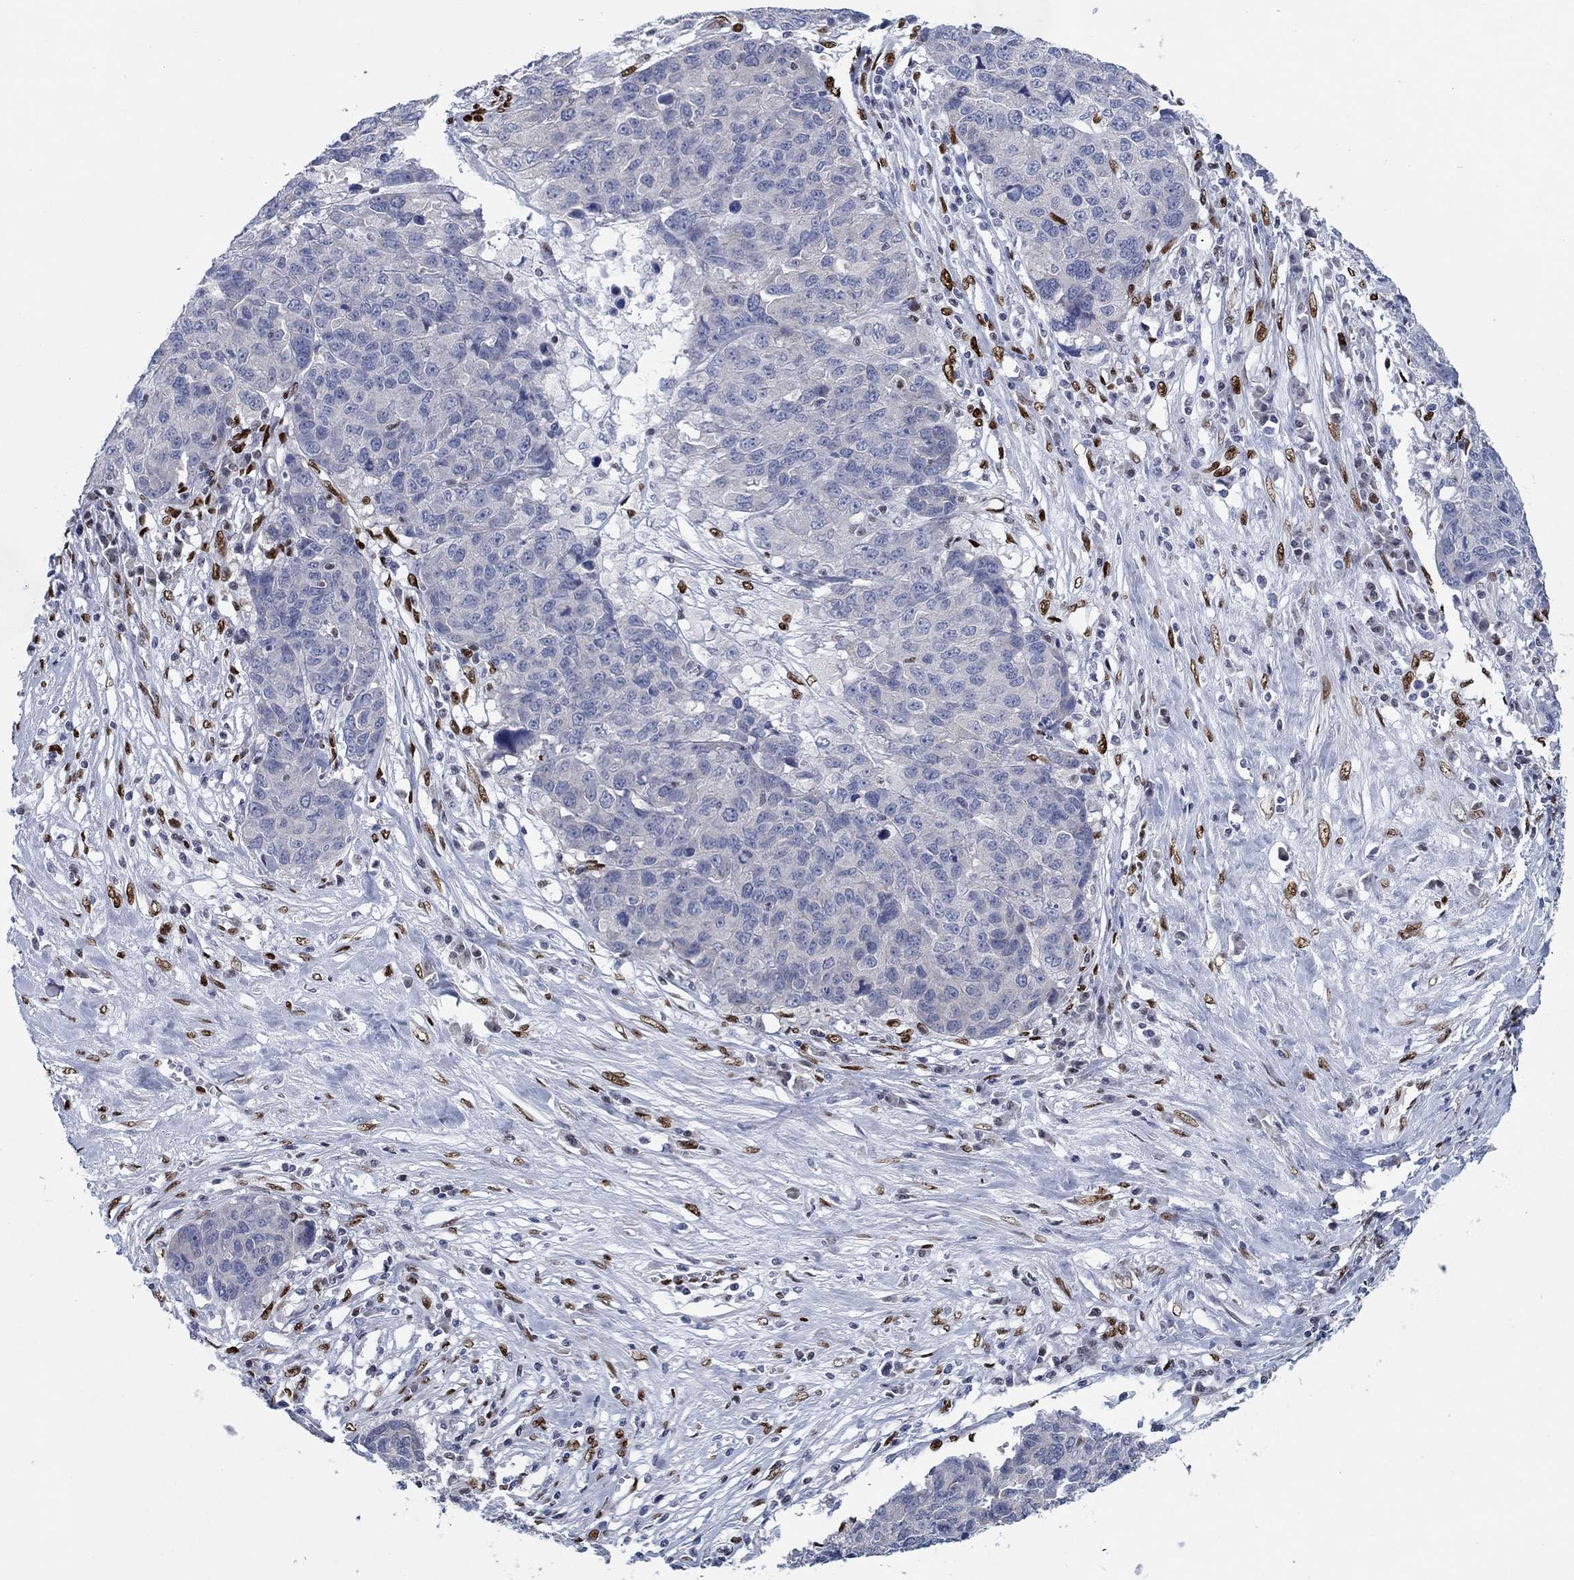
{"staining": {"intensity": "negative", "quantity": "none", "location": "none"}, "tissue": "ovarian cancer", "cell_type": "Tumor cells", "image_type": "cancer", "snomed": [{"axis": "morphology", "description": "Cystadenocarcinoma, serous, NOS"}, {"axis": "topography", "description": "Ovary"}], "caption": "DAB (3,3'-diaminobenzidine) immunohistochemical staining of human serous cystadenocarcinoma (ovarian) exhibits no significant expression in tumor cells.", "gene": "ZEB1", "patient": {"sex": "female", "age": 87}}